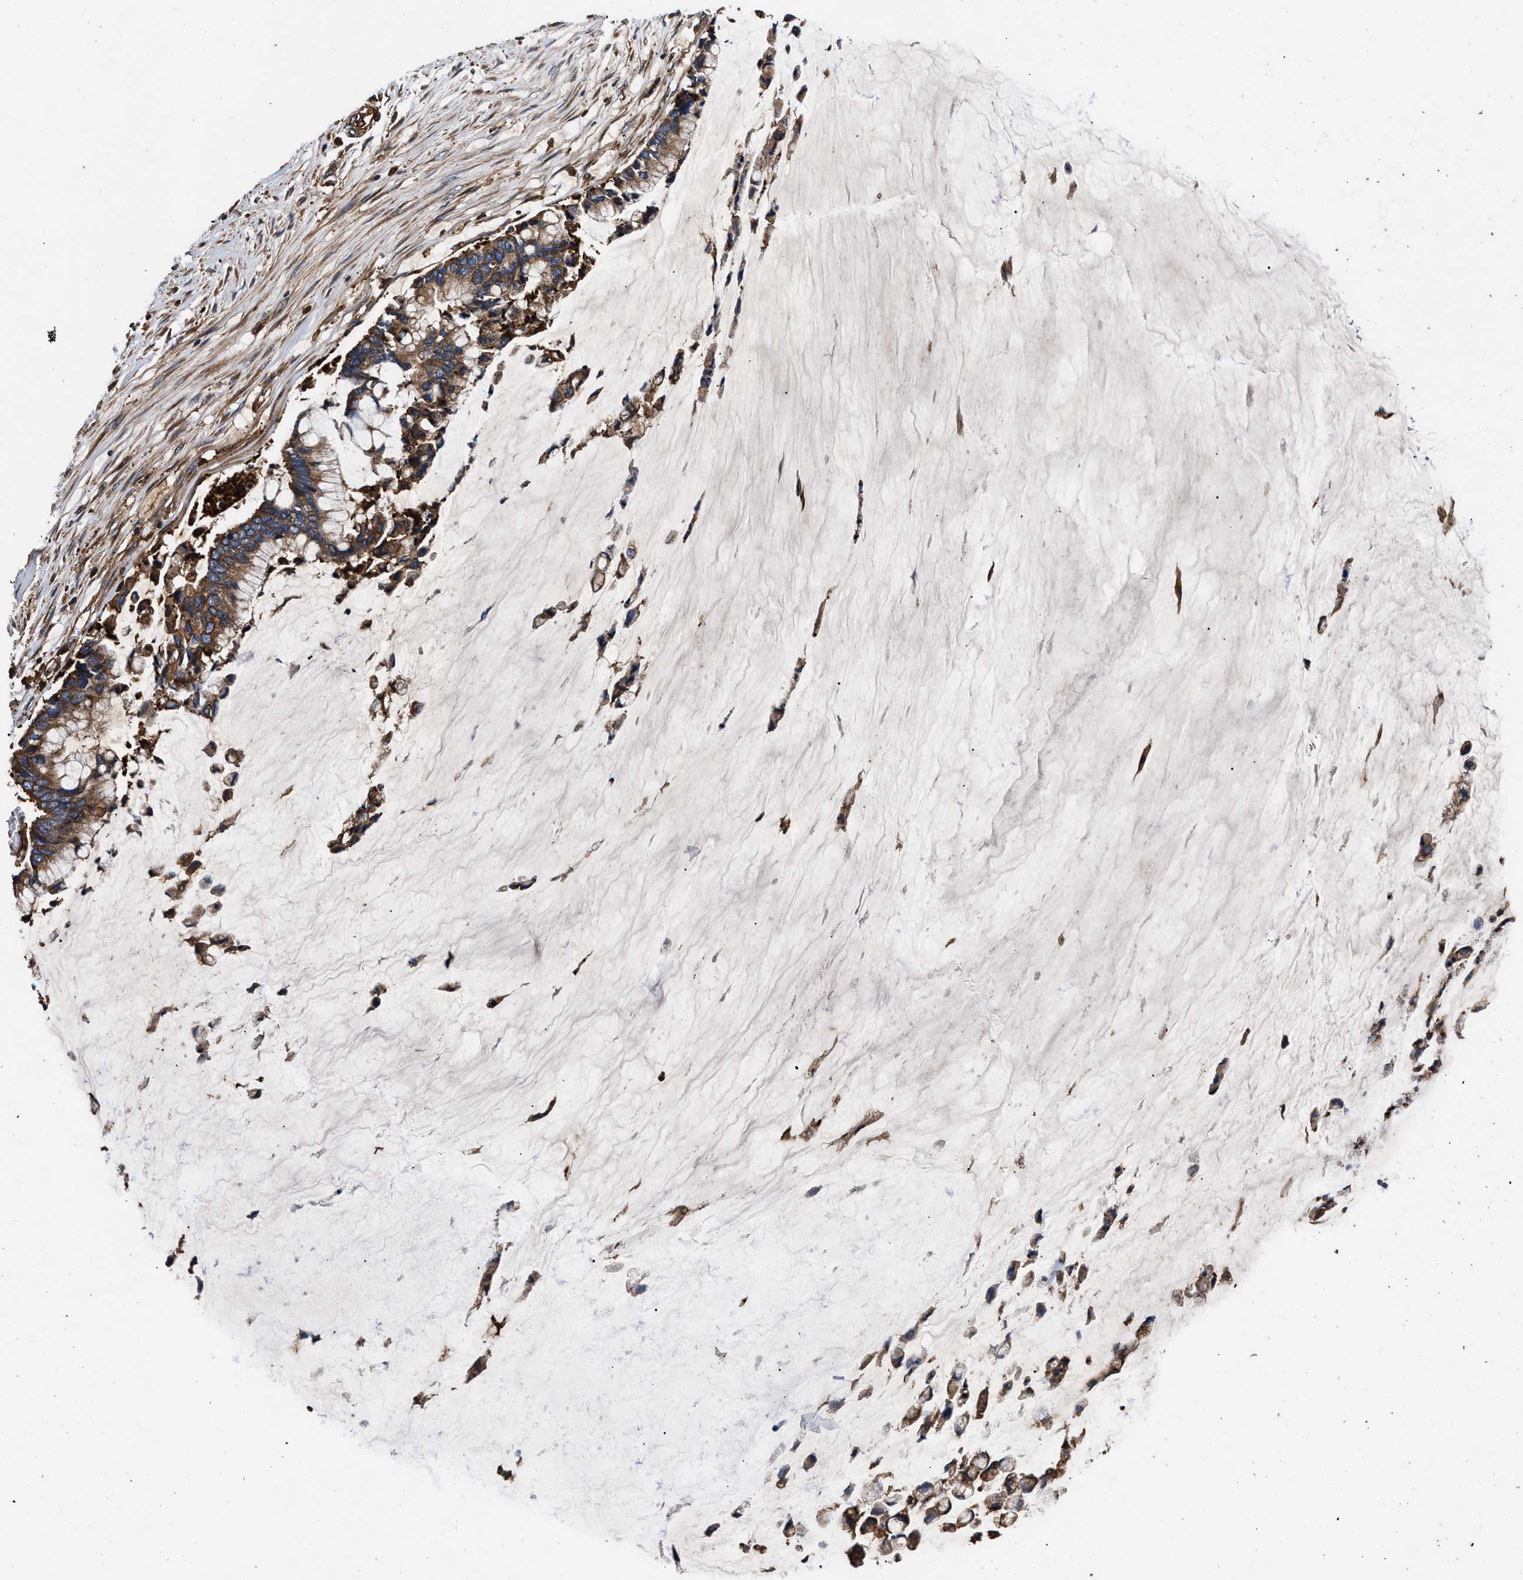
{"staining": {"intensity": "moderate", "quantity": ">75%", "location": "cytoplasmic/membranous"}, "tissue": "pancreatic cancer", "cell_type": "Tumor cells", "image_type": "cancer", "snomed": [{"axis": "morphology", "description": "Adenocarcinoma, NOS"}, {"axis": "topography", "description": "Pancreas"}], "caption": "DAB (3,3'-diaminobenzidine) immunohistochemical staining of pancreatic cancer (adenocarcinoma) demonstrates moderate cytoplasmic/membranous protein expression in about >75% of tumor cells.", "gene": "KYAT1", "patient": {"sex": "male", "age": 41}}